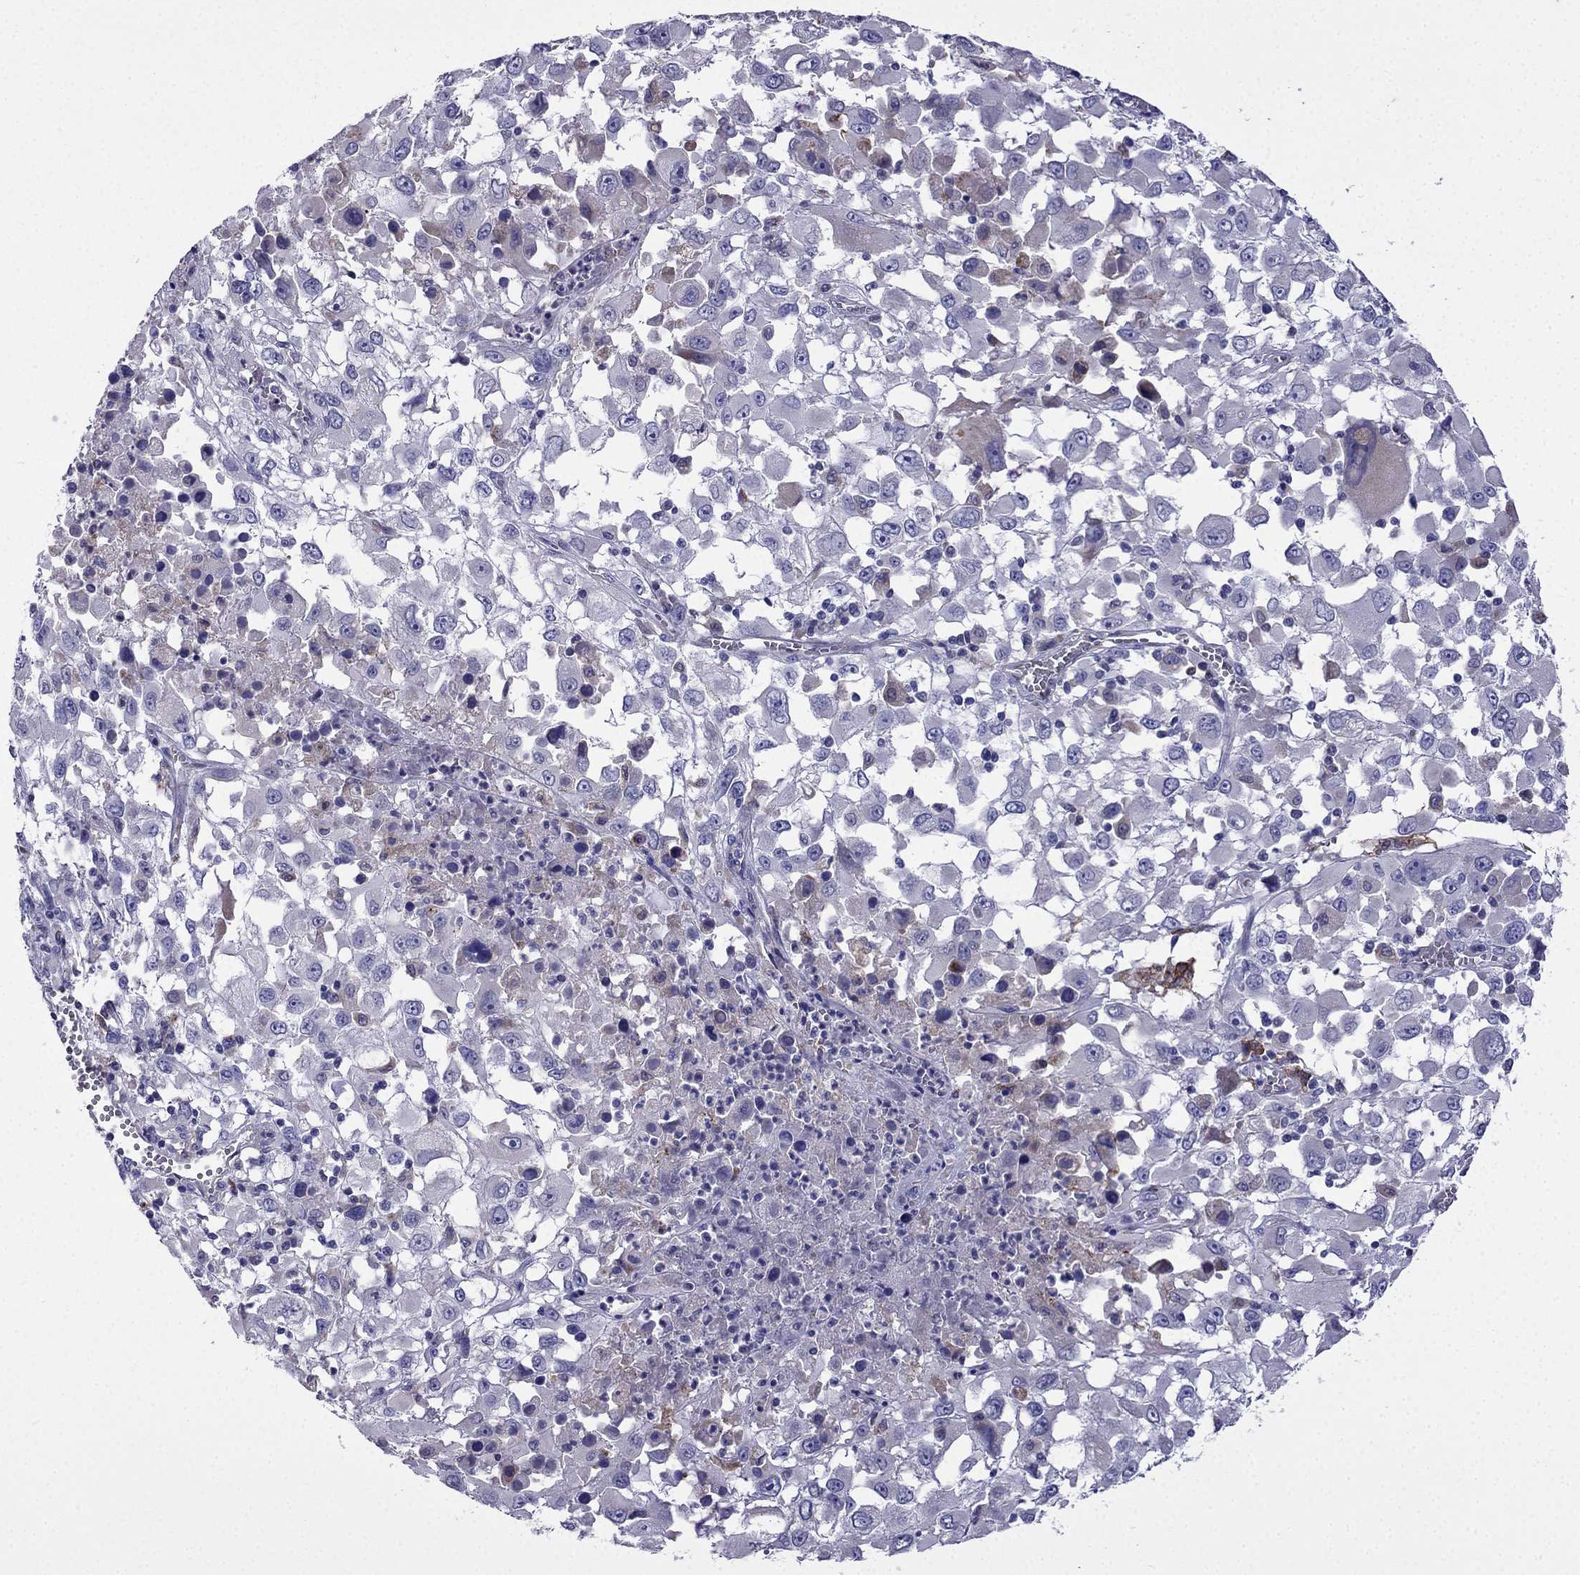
{"staining": {"intensity": "weak", "quantity": "<25%", "location": "cytoplasmic/membranous"}, "tissue": "melanoma", "cell_type": "Tumor cells", "image_type": "cancer", "snomed": [{"axis": "morphology", "description": "Malignant melanoma, Metastatic site"}, {"axis": "topography", "description": "Soft tissue"}], "caption": "This image is of melanoma stained with immunohistochemistry (IHC) to label a protein in brown with the nuclei are counter-stained blue. There is no staining in tumor cells. (DAB immunohistochemistry (IHC), high magnification).", "gene": "TSSK4", "patient": {"sex": "male", "age": 50}}